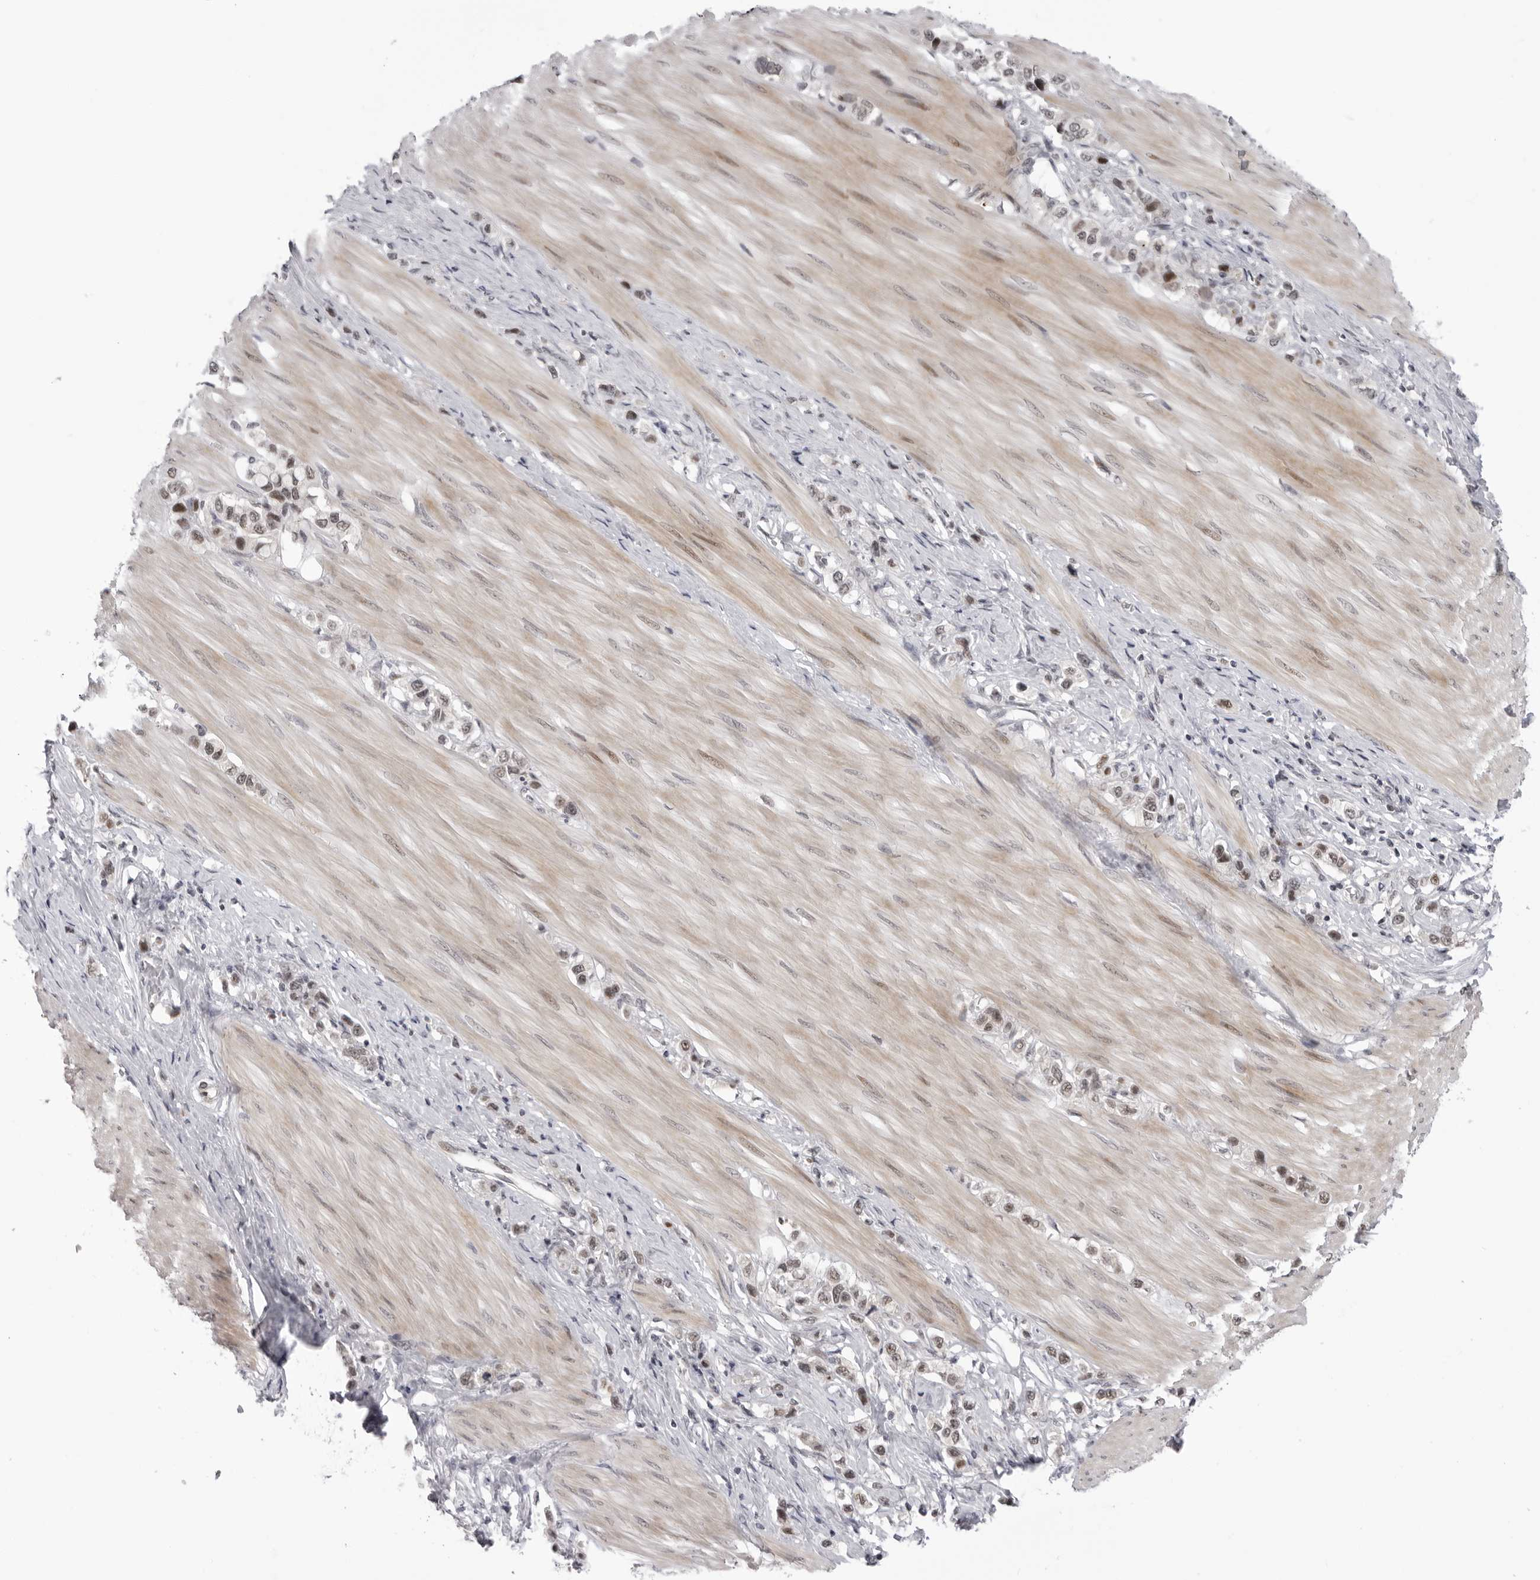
{"staining": {"intensity": "weak", "quantity": ">75%", "location": "nuclear"}, "tissue": "stomach cancer", "cell_type": "Tumor cells", "image_type": "cancer", "snomed": [{"axis": "morphology", "description": "Adenocarcinoma, NOS"}, {"axis": "topography", "description": "Stomach"}], "caption": "Tumor cells show low levels of weak nuclear staining in about >75% of cells in stomach adenocarcinoma. (Brightfield microscopy of DAB IHC at high magnification).", "gene": "ALPK2", "patient": {"sex": "female", "age": 65}}